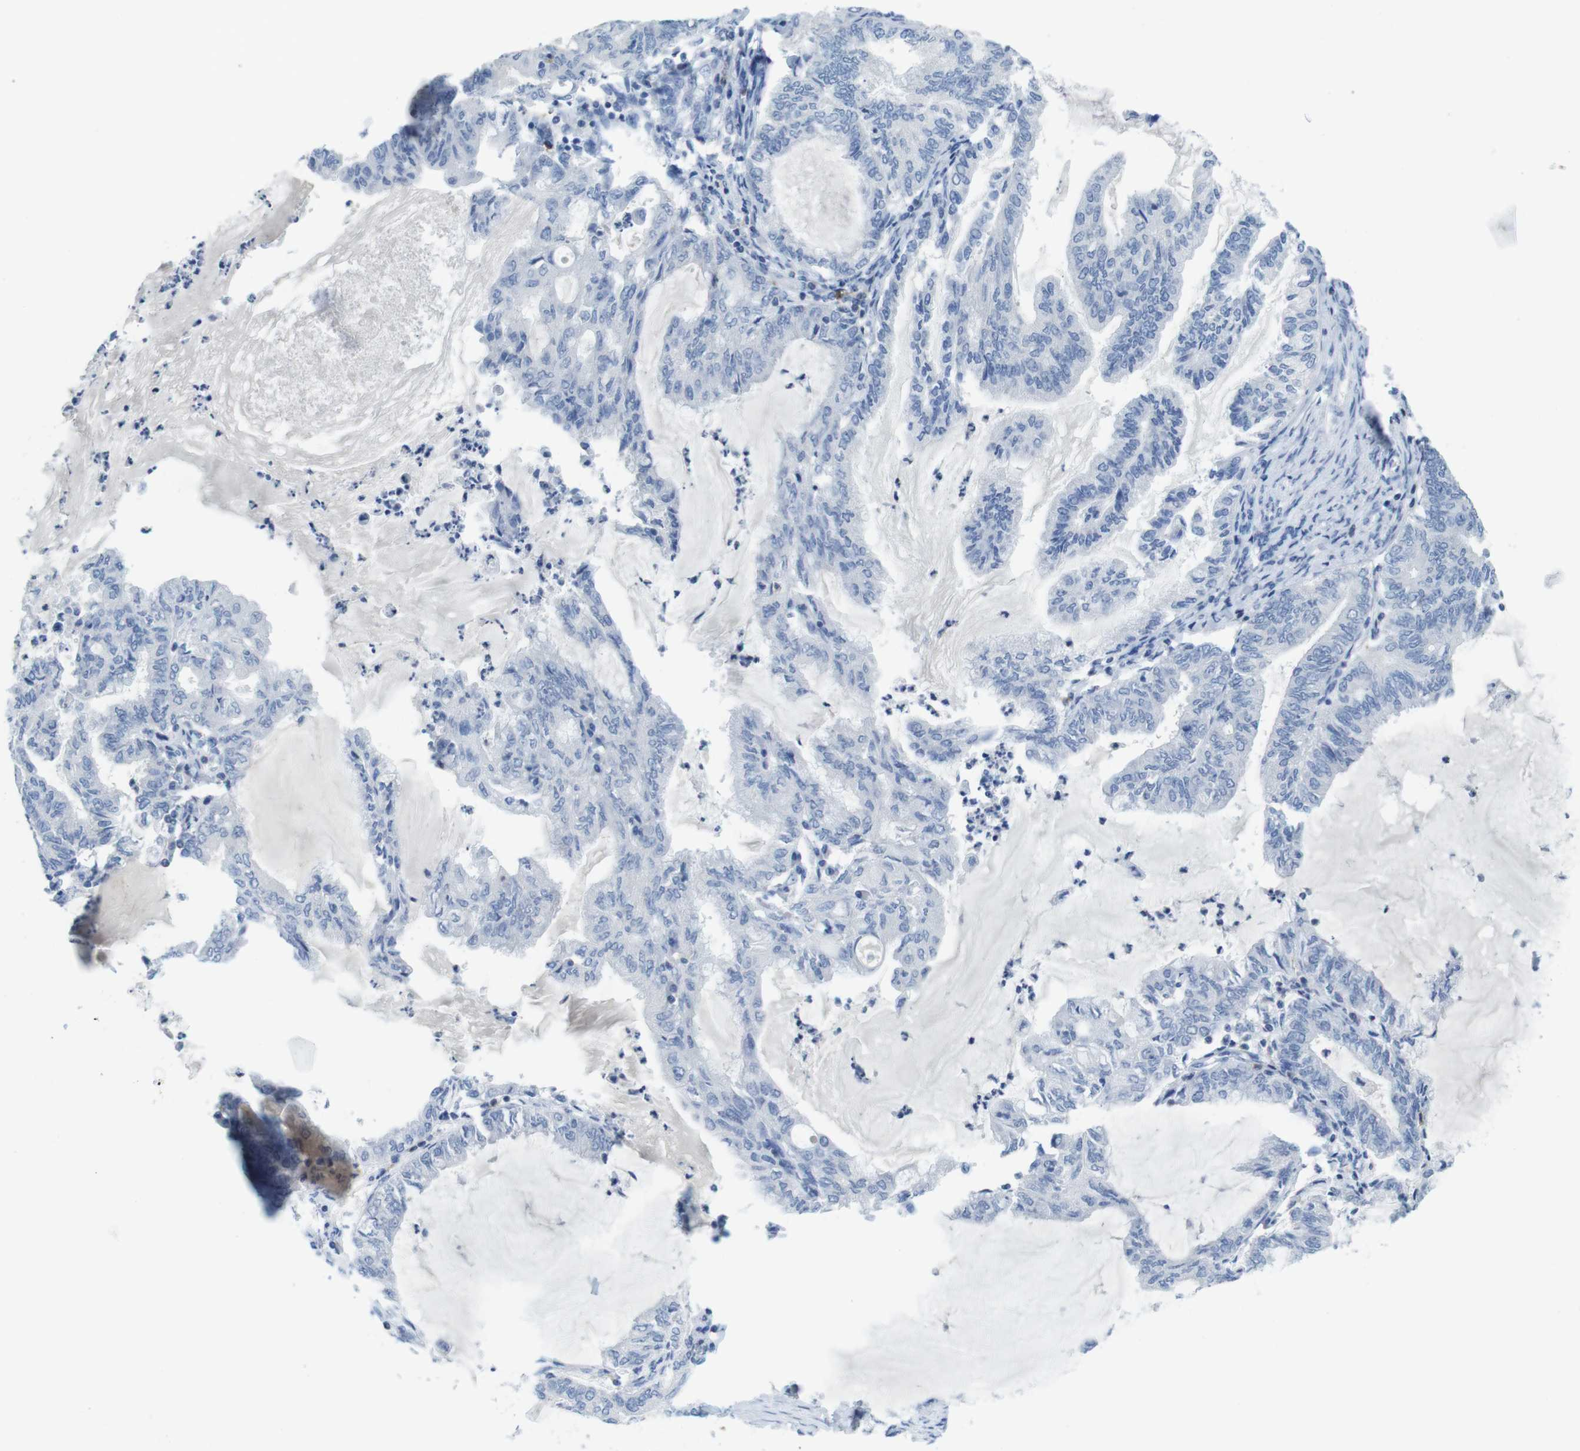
{"staining": {"intensity": "negative", "quantity": "none", "location": "none"}, "tissue": "endometrial cancer", "cell_type": "Tumor cells", "image_type": "cancer", "snomed": [{"axis": "morphology", "description": "Adenocarcinoma, NOS"}, {"axis": "topography", "description": "Endometrium"}], "caption": "A high-resolution photomicrograph shows immunohistochemistry (IHC) staining of endometrial adenocarcinoma, which shows no significant staining in tumor cells.", "gene": "CD5", "patient": {"sex": "female", "age": 86}}